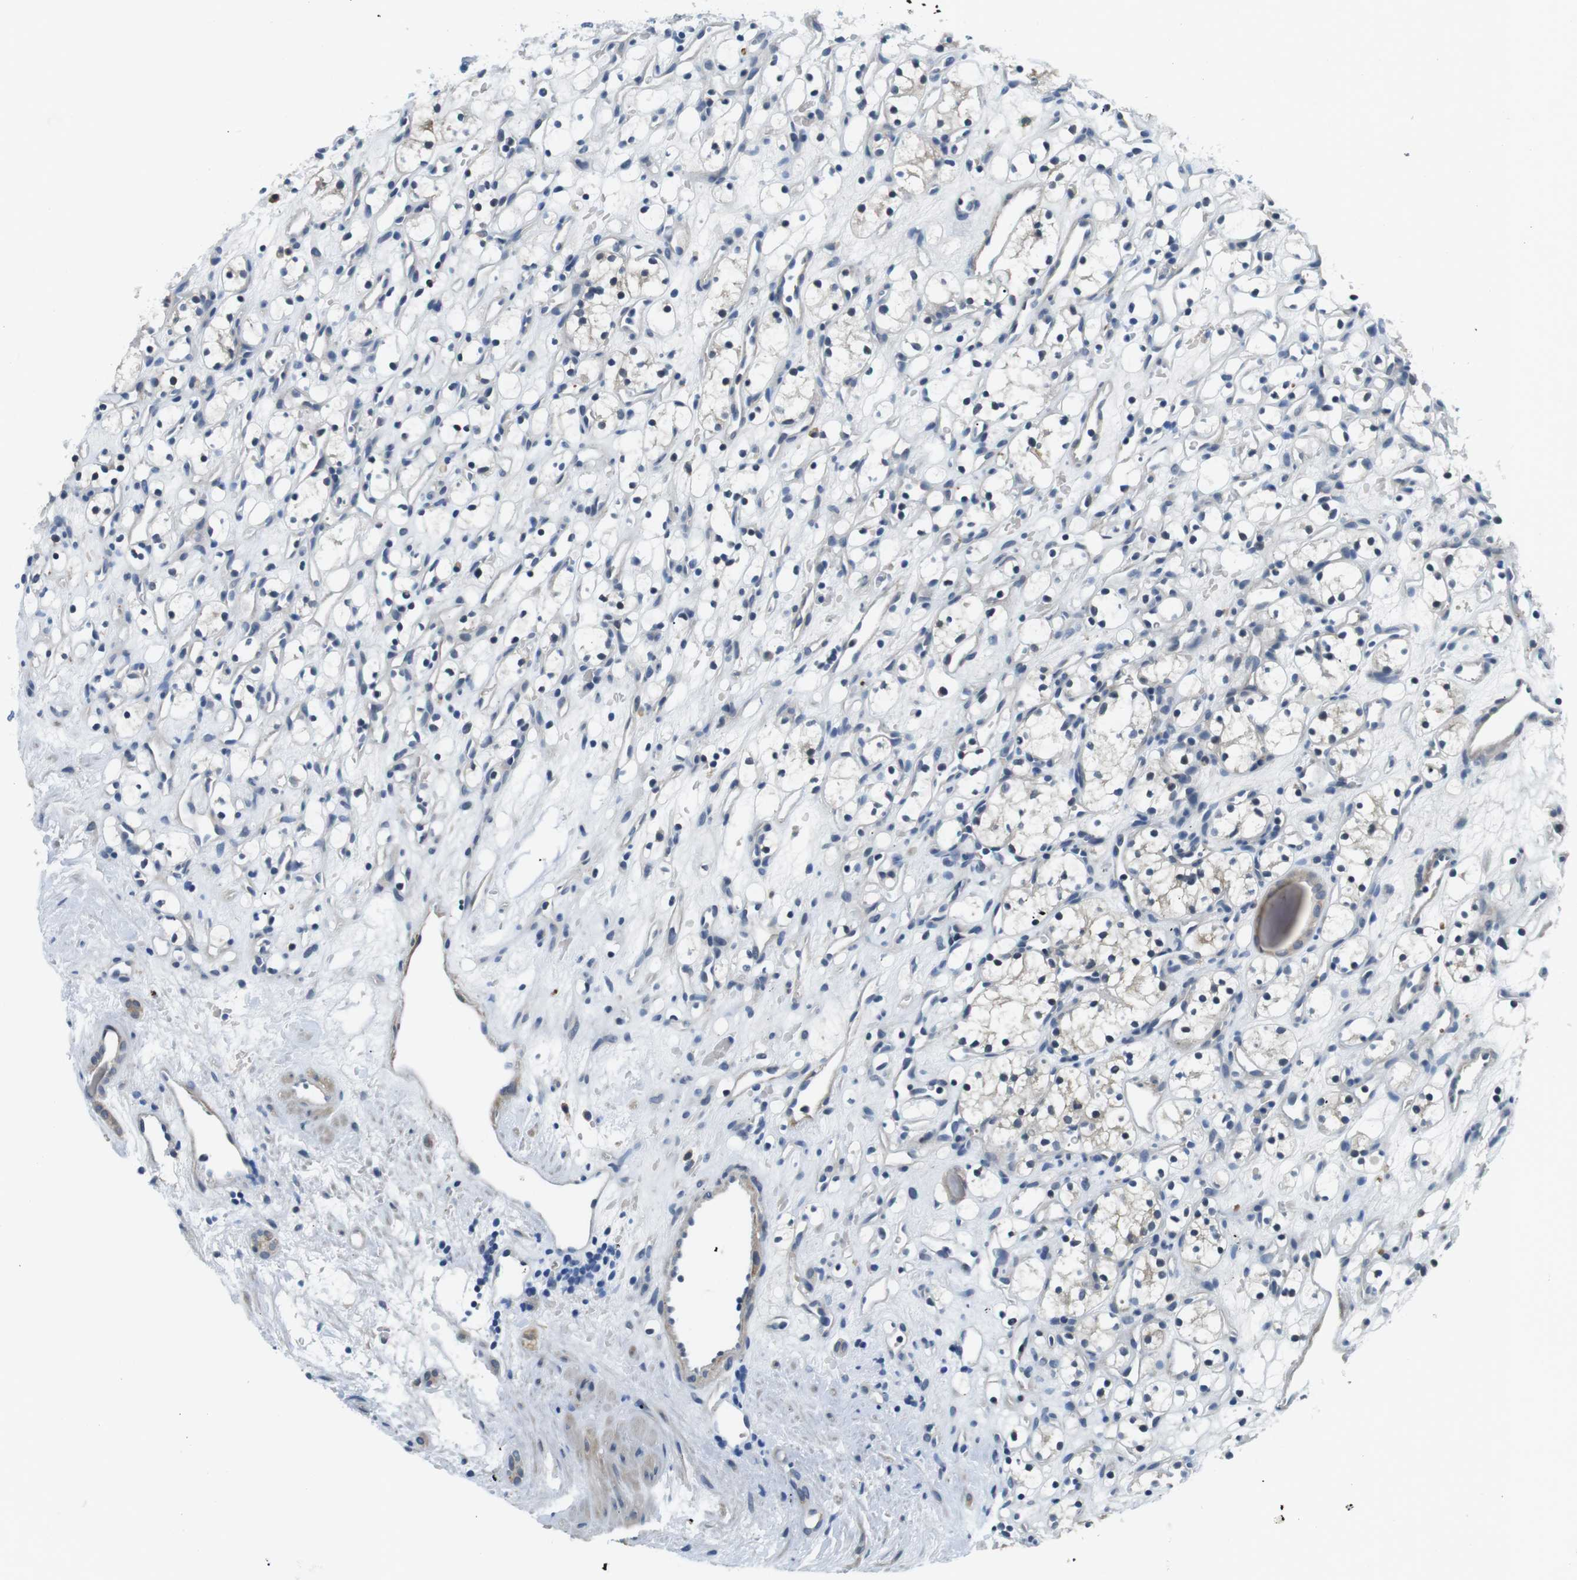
{"staining": {"intensity": "negative", "quantity": "none", "location": "none"}, "tissue": "renal cancer", "cell_type": "Tumor cells", "image_type": "cancer", "snomed": [{"axis": "morphology", "description": "Adenocarcinoma, NOS"}, {"axis": "topography", "description": "Kidney"}], "caption": "IHC histopathology image of renal adenocarcinoma stained for a protein (brown), which displays no positivity in tumor cells.", "gene": "WSCD1", "patient": {"sex": "female", "age": 60}}